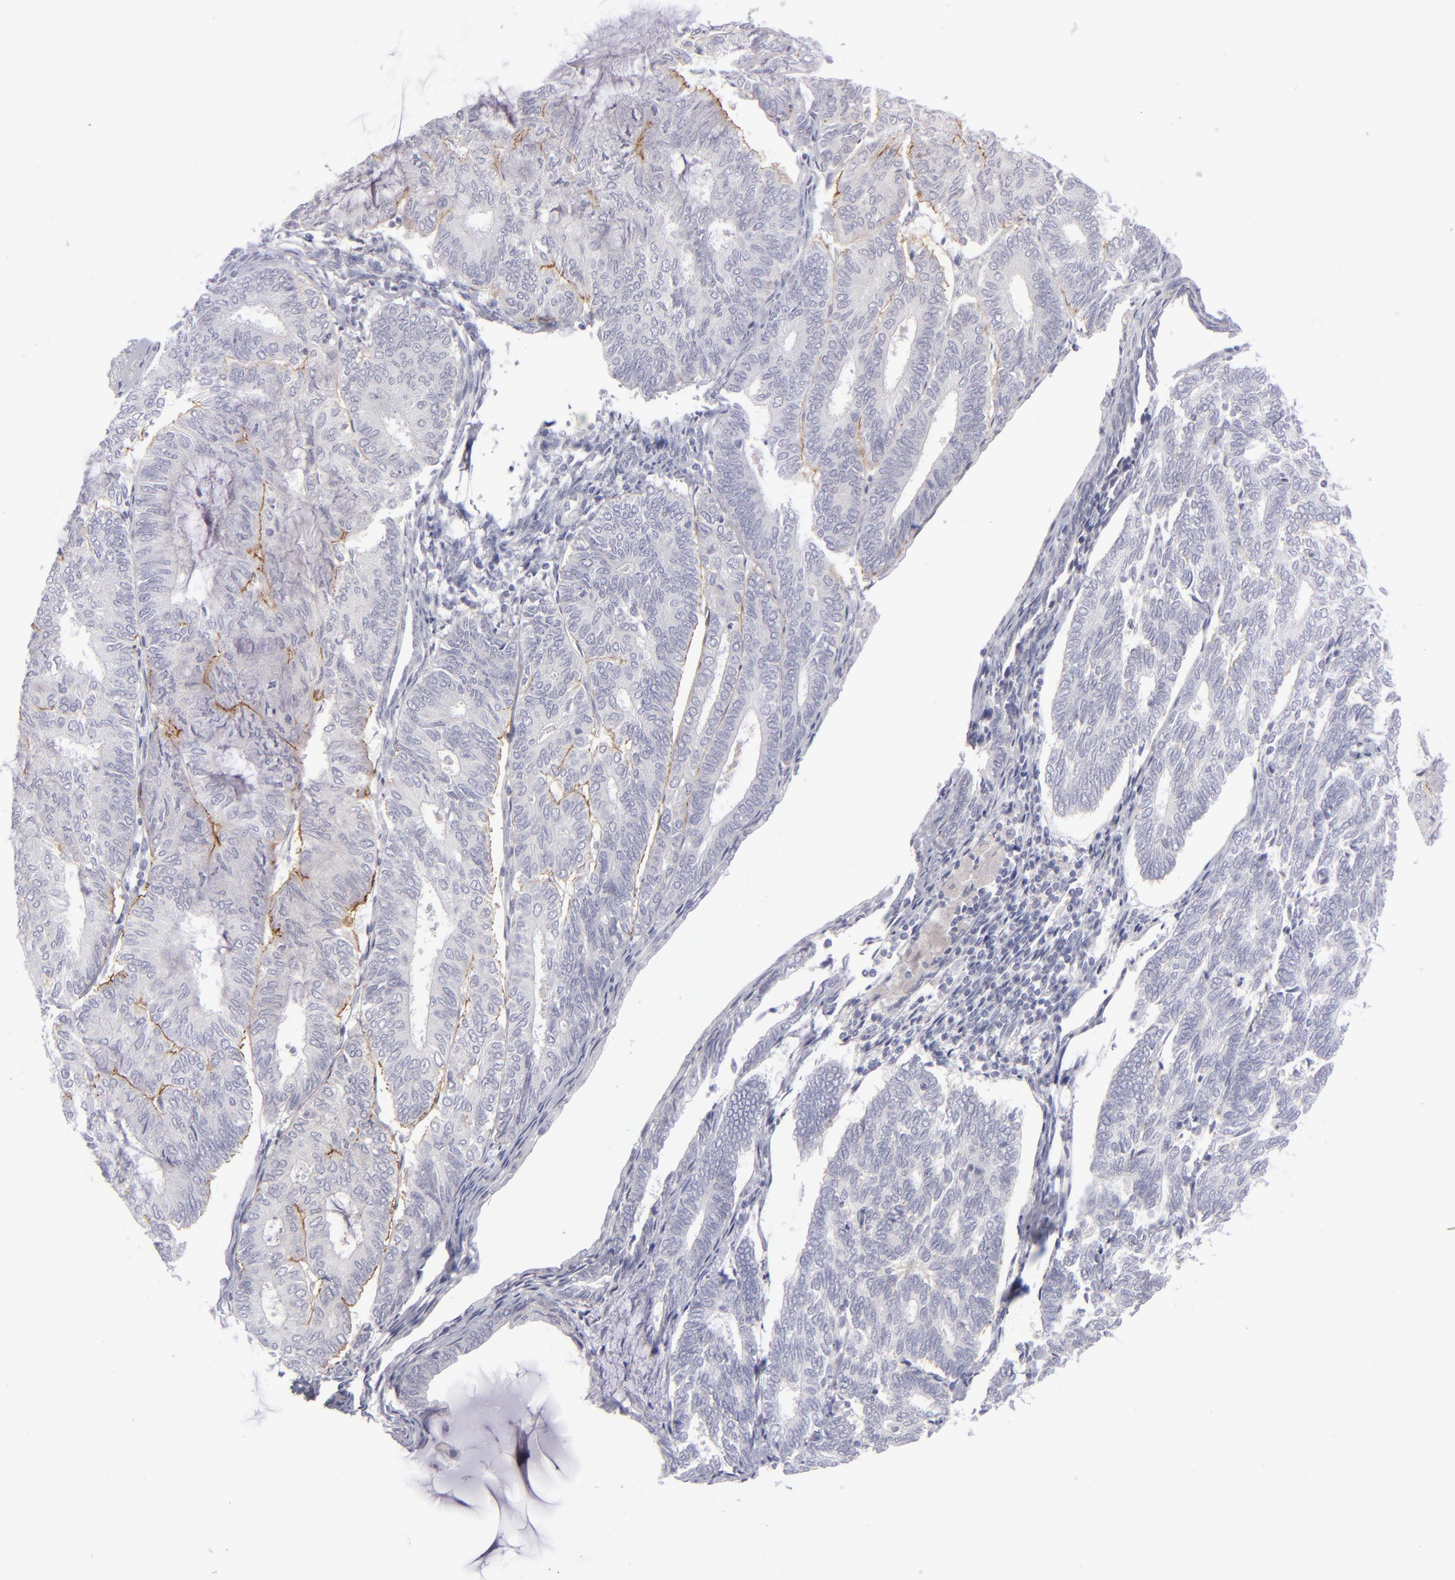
{"staining": {"intensity": "negative", "quantity": "none", "location": "none"}, "tissue": "endometrial cancer", "cell_type": "Tumor cells", "image_type": "cancer", "snomed": [{"axis": "morphology", "description": "Adenocarcinoma, NOS"}, {"axis": "topography", "description": "Endometrium"}], "caption": "Tumor cells show no significant expression in endometrial cancer.", "gene": "ITGB4", "patient": {"sex": "female", "age": 59}}